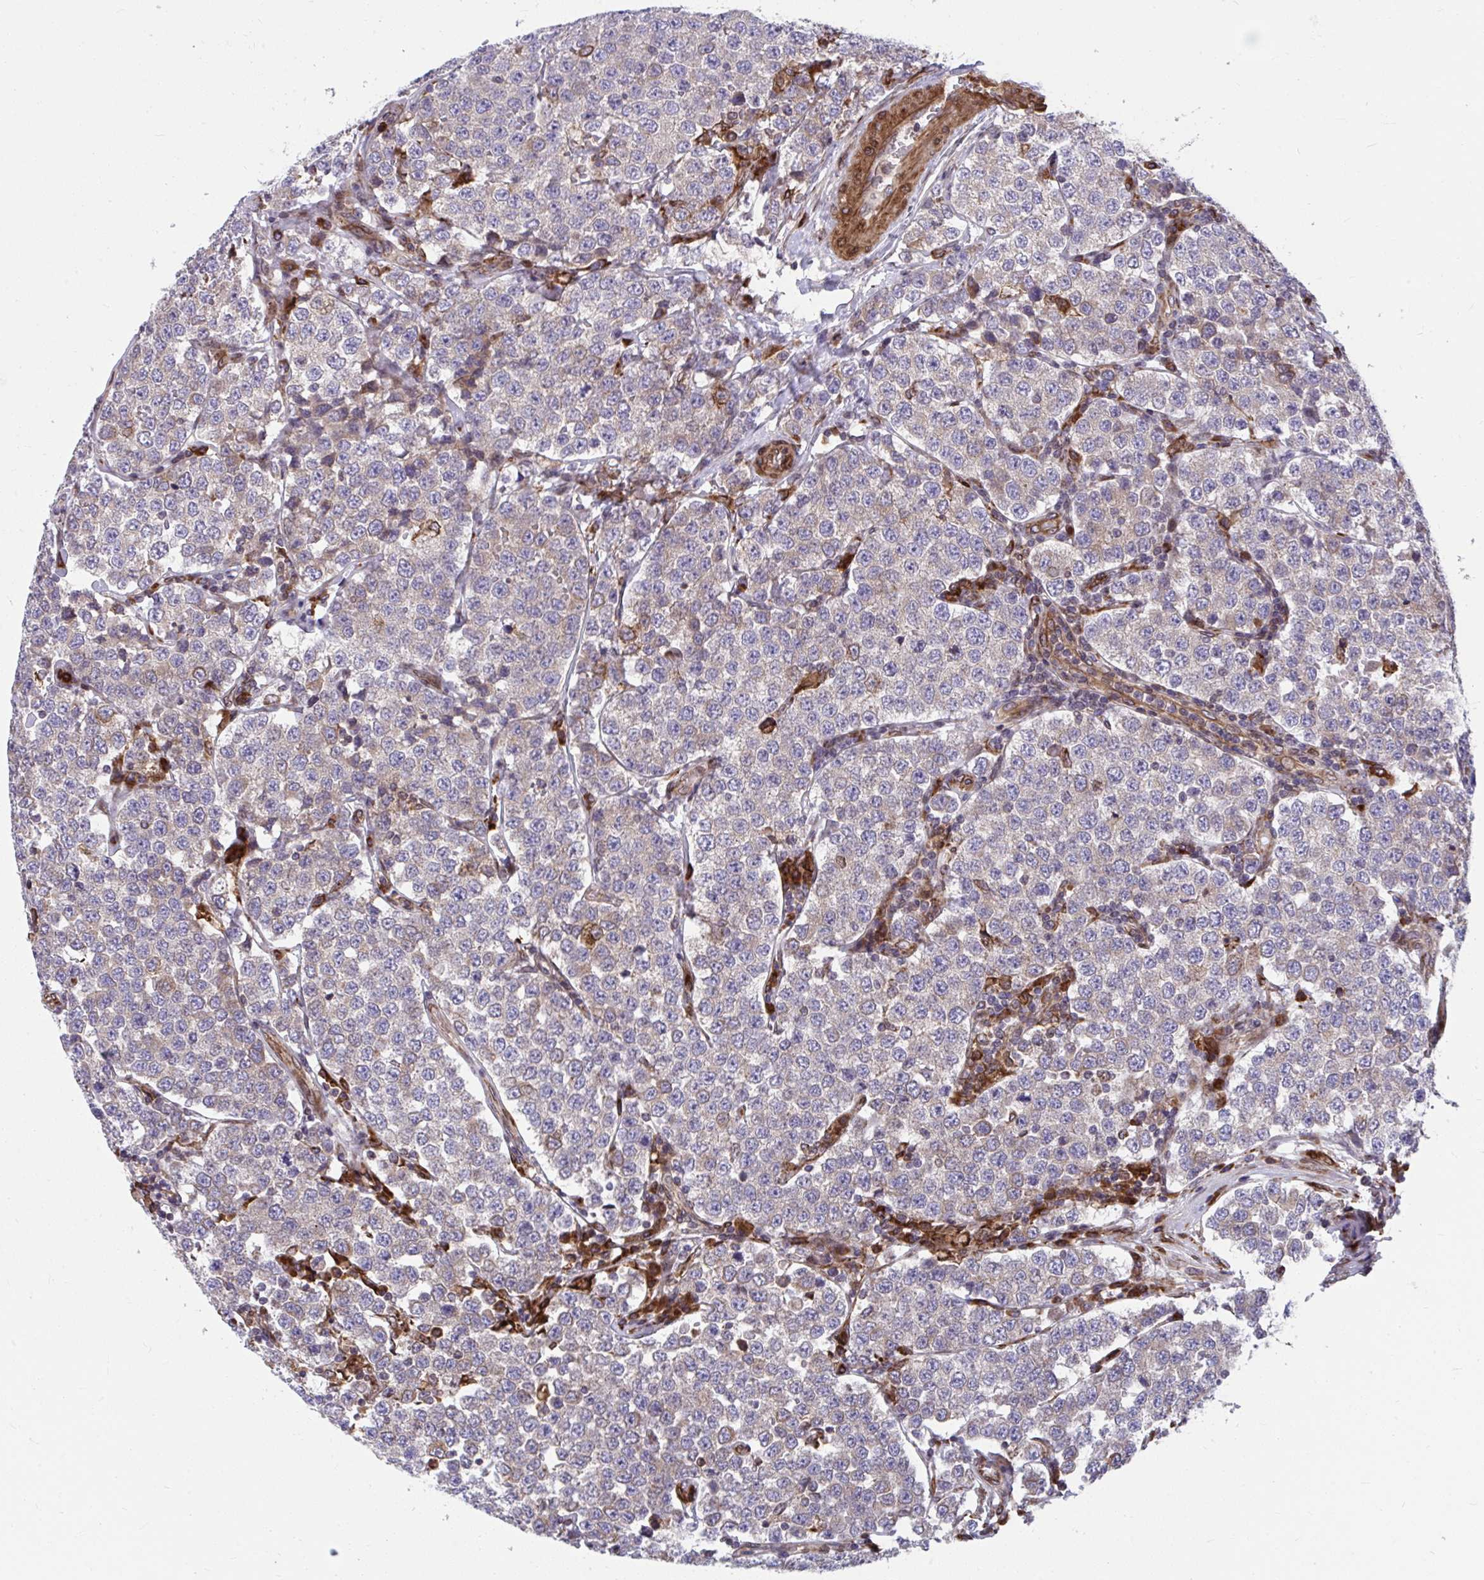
{"staining": {"intensity": "negative", "quantity": "none", "location": "none"}, "tissue": "testis cancer", "cell_type": "Tumor cells", "image_type": "cancer", "snomed": [{"axis": "morphology", "description": "Seminoma, NOS"}, {"axis": "topography", "description": "Testis"}], "caption": "The histopathology image shows no significant expression in tumor cells of testis seminoma.", "gene": "STIM2", "patient": {"sex": "male", "age": 34}}